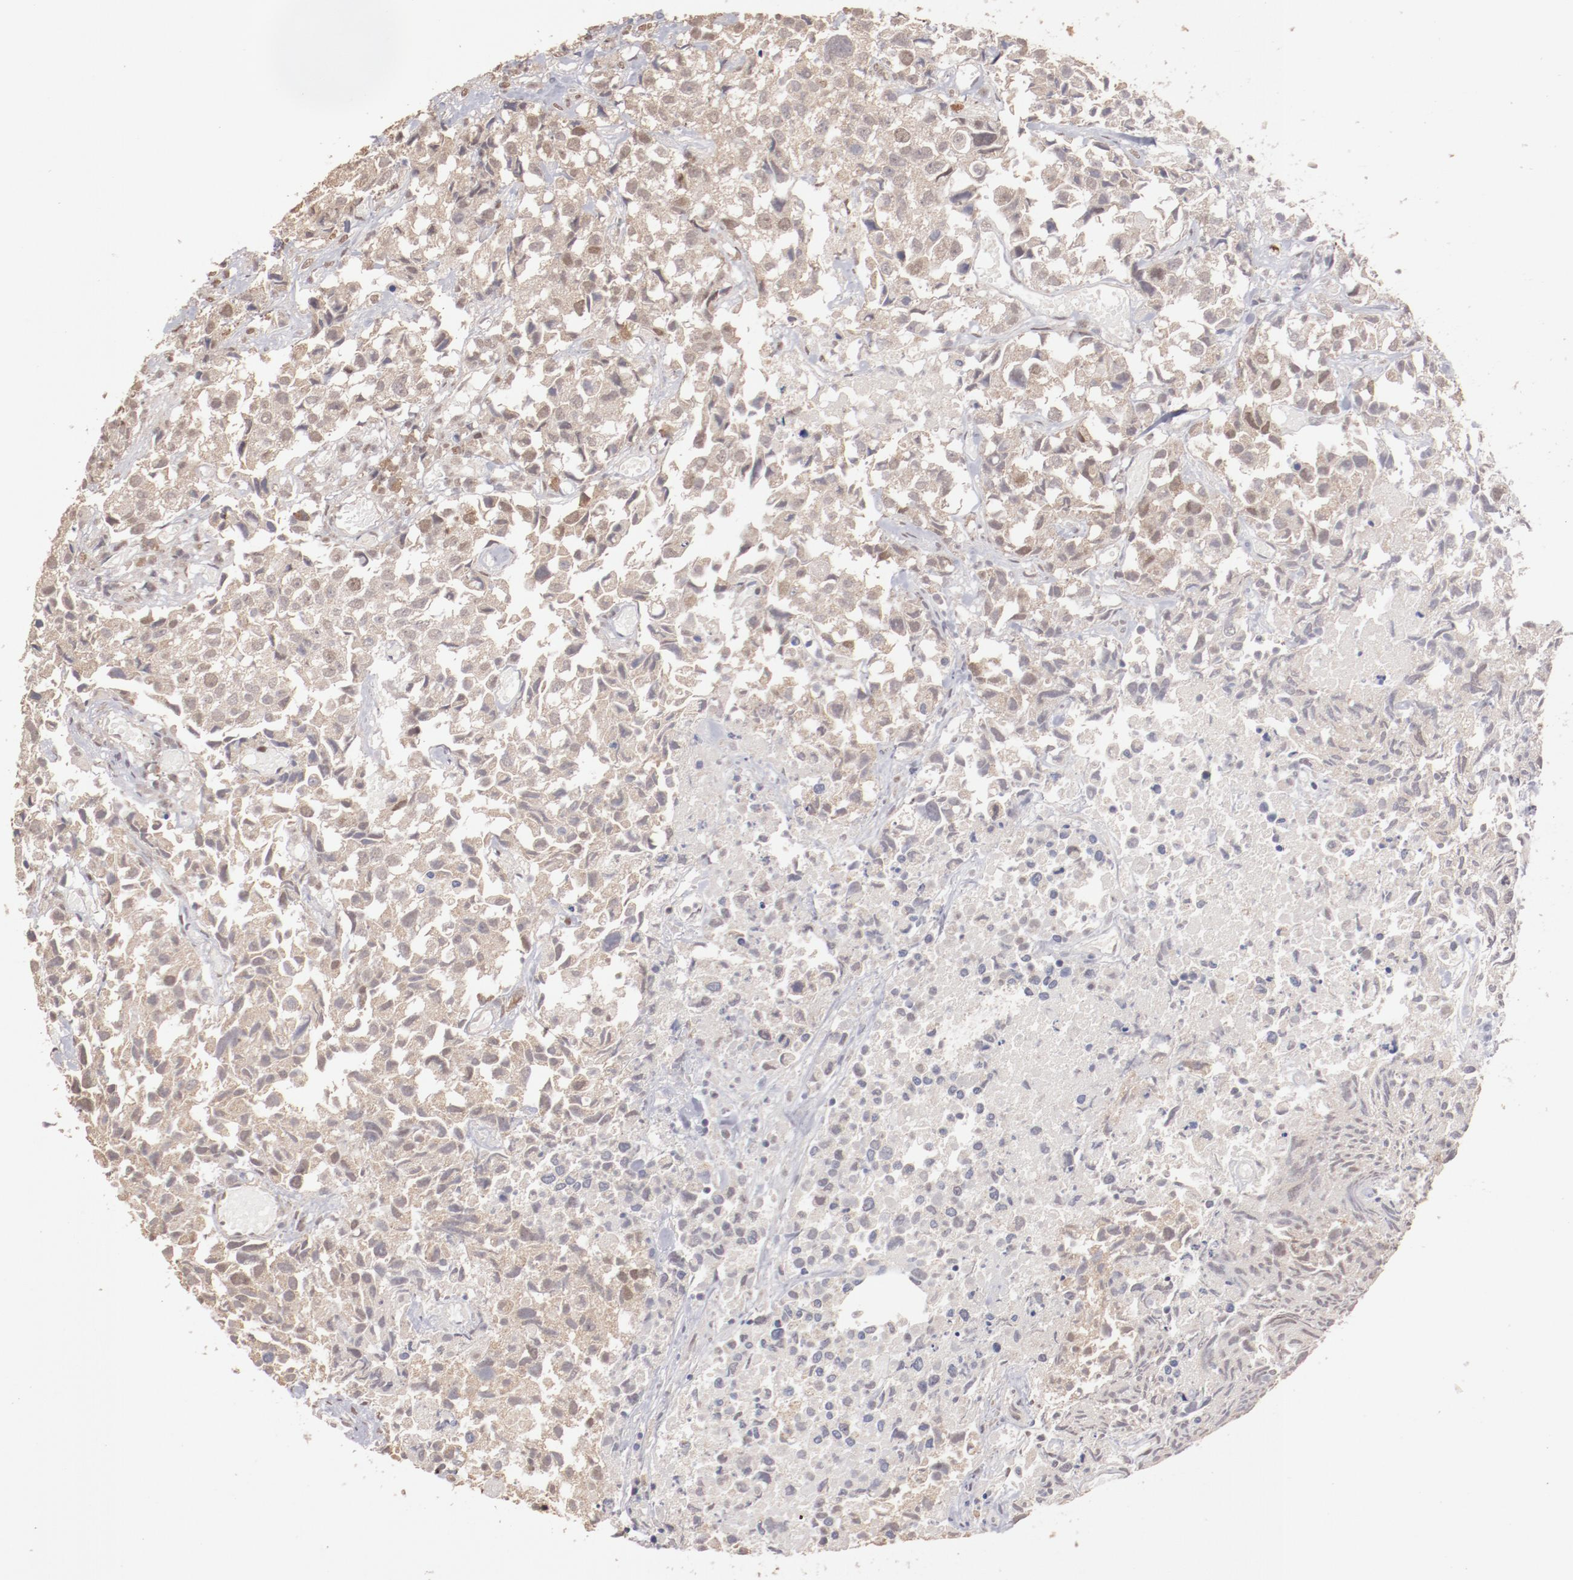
{"staining": {"intensity": "weak", "quantity": ">75%", "location": "cytoplasmic/membranous,nuclear"}, "tissue": "urothelial cancer", "cell_type": "Tumor cells", "image_type": "cancer", "snomed": [{"axis": "morphology", "description": "Urothelial carcinoma, High grade"}, {"axis": "topography", "description": "Urinary bladder"}], "caption": "IHC (DAB) staining of urothelial carcinoma (high-grade) displays weak cytoplasmic/membranous and nuclear protein expression in about >75% of tumor cells.", "gene": "CLOCK", "patient": {"sex": "female", "age": 75}}